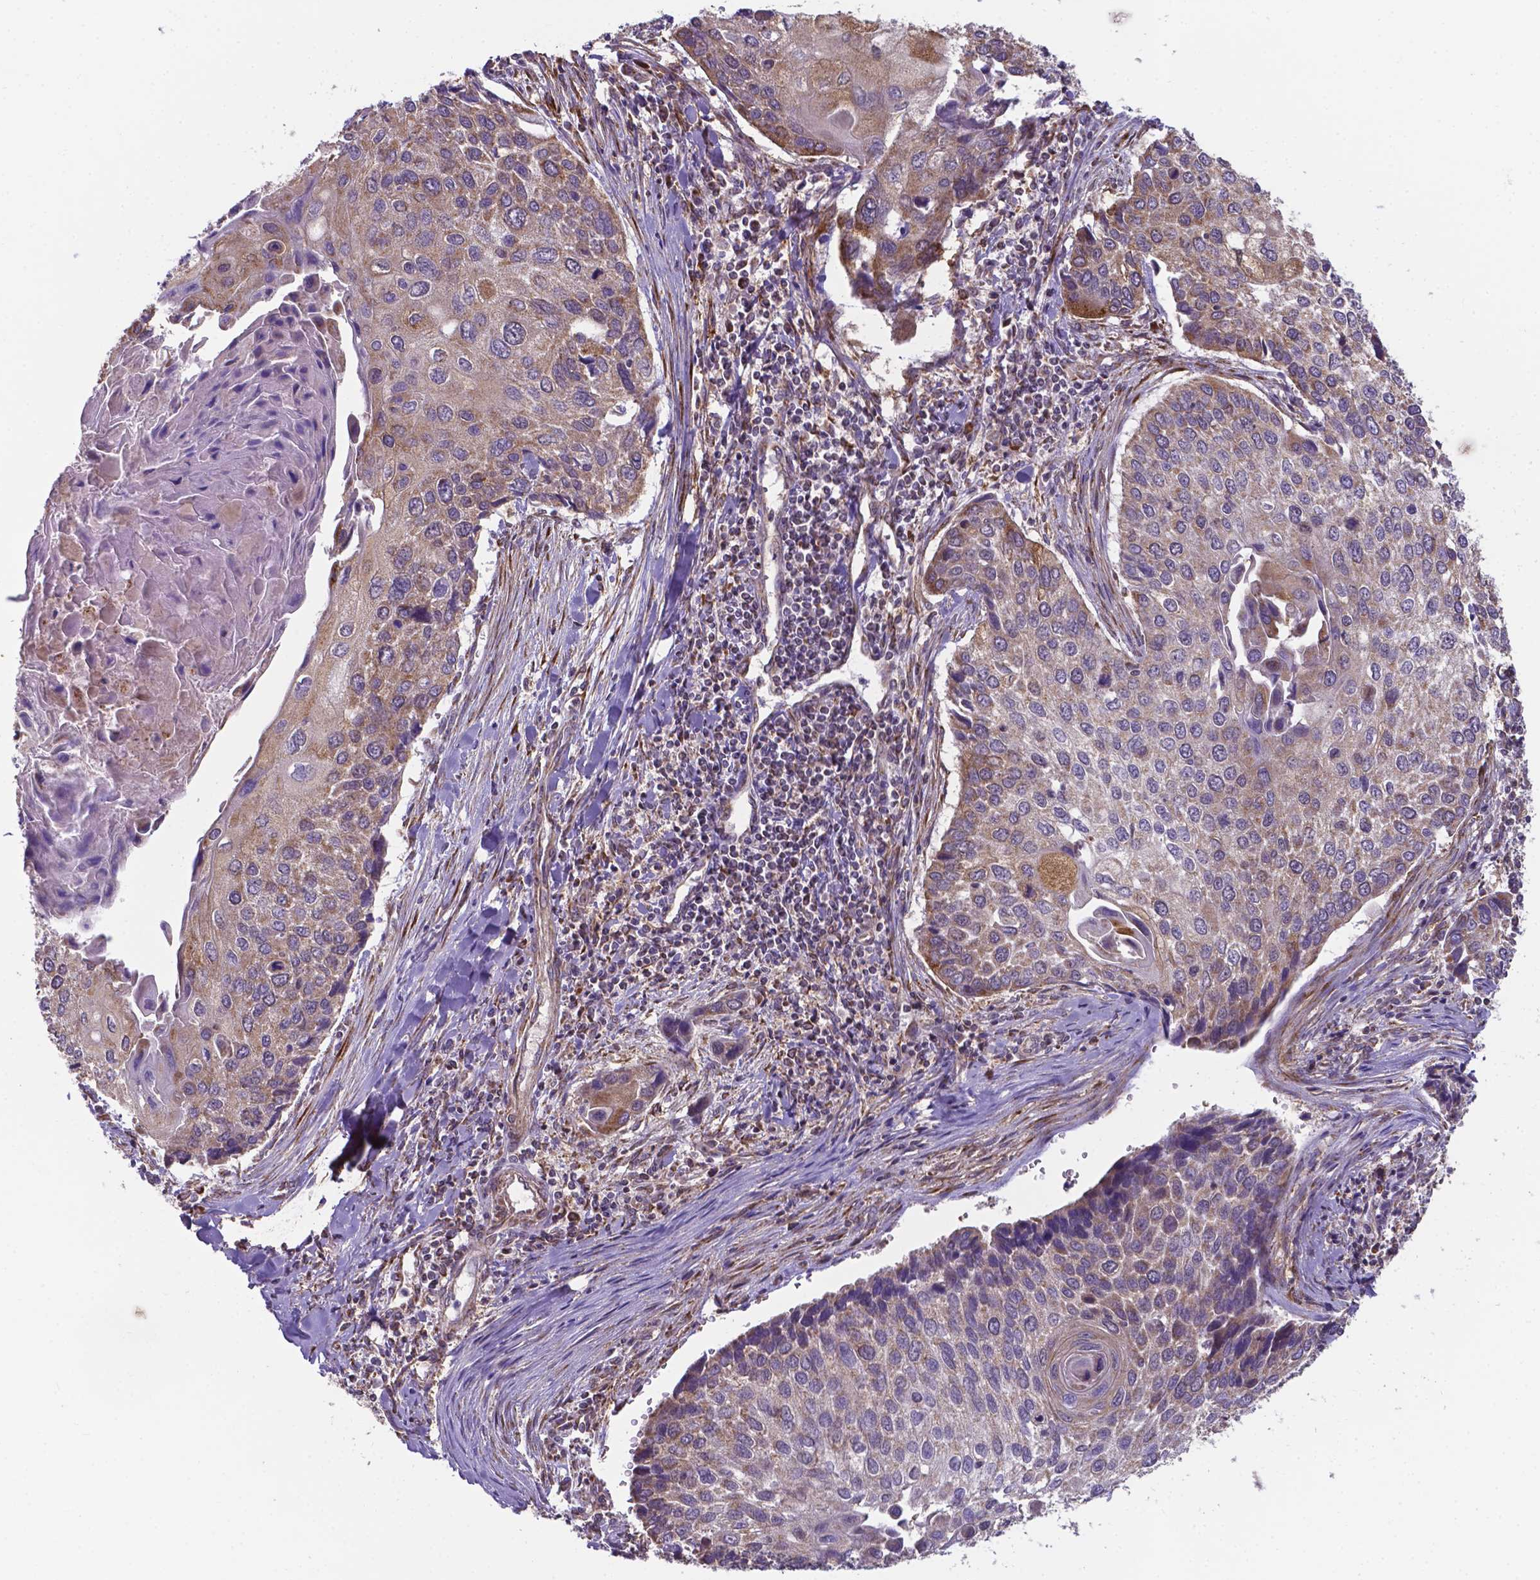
{"staining": {"intensity": "weak", "quantity": "25%-75%", "location": "cytoplasmic/membranous"}, "tissue": "lung cancer", "cell_type": "Tumor cells", "image_type": "cancer", "snomed": [{"axis": "morphology", "description": "Squamous cell carcinoma, NOS"}, {"axis": "morphology", "description": "Squamous cell carcinoma, metastatic, NOS"}, {"axis": "topography", "description": "Lung"}], "caption": "Protein expression analysis of lung cancer (metastatic squamous cell carcinoma) shows weak cytoplasmic/membranous expression in about 25%-75% of tumor cells. (DAB IHC with brightfield microscopy, high magnification).", "gene": "FAM114A1", "patient": {"sex": "male", "age": 63}}